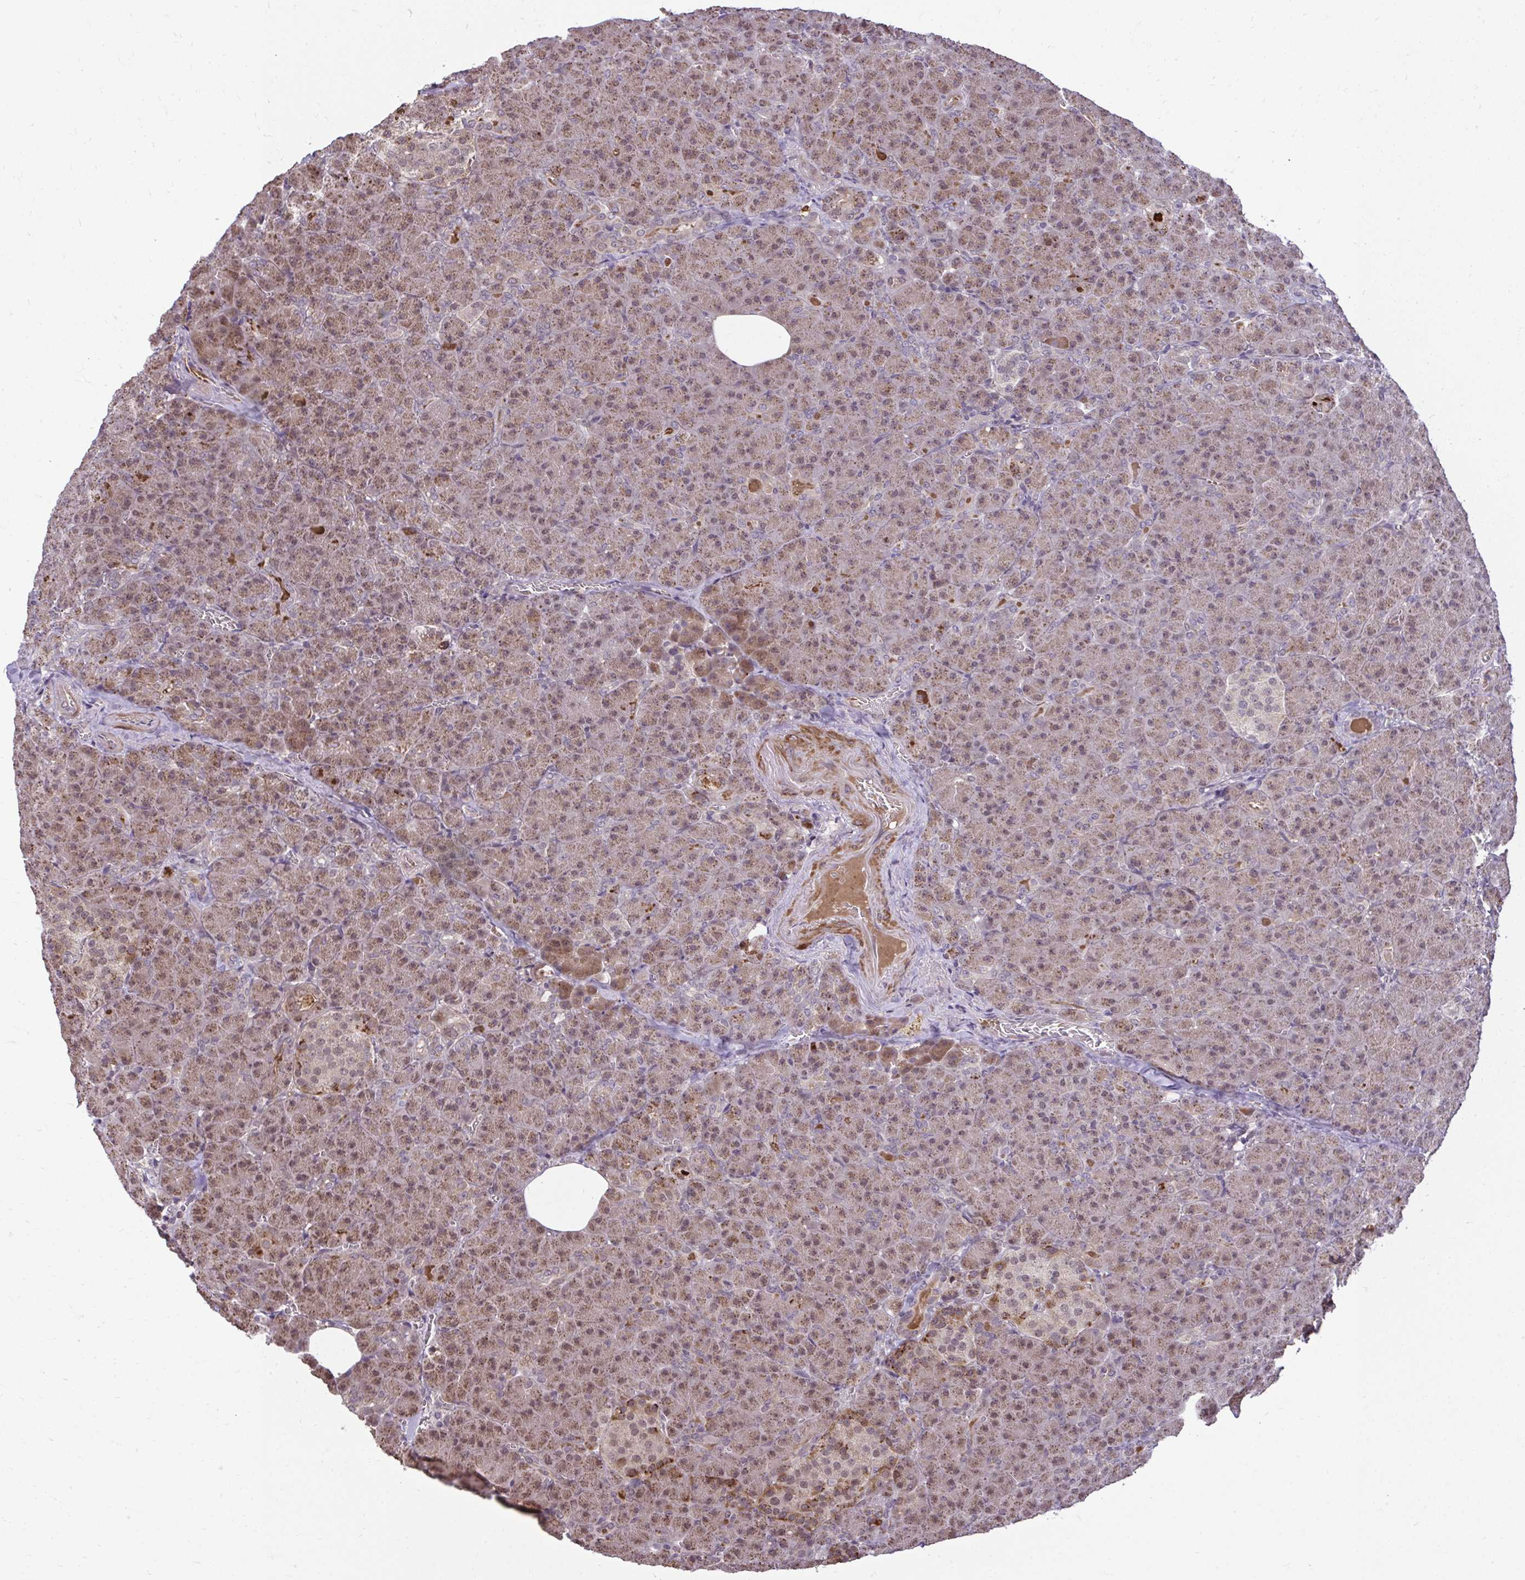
{"staining": {"intensity": "moderate", "quantity": "25%-75%", "location": "cytoplasmic/membranous,nuclear"}, "tissue": "pancreas", "cell_type": "Exocrine glandular cells", "image_type": "normal", "snomed": [{"axis": "morphology", "description": "Normal tissue, NOS"}, {"axis": "topography", "description": "Pancreas"}], "caption": "High-power microscopy captured an immunohistochemistry image of benign pancreas, revealing moderate cytoplasmic/membranous,nuclear expression in approximately 25%-75% of exocrine glandular cells.", "gene": "ZSCAN9", "patient": {"sex": "female", "age": 74}}